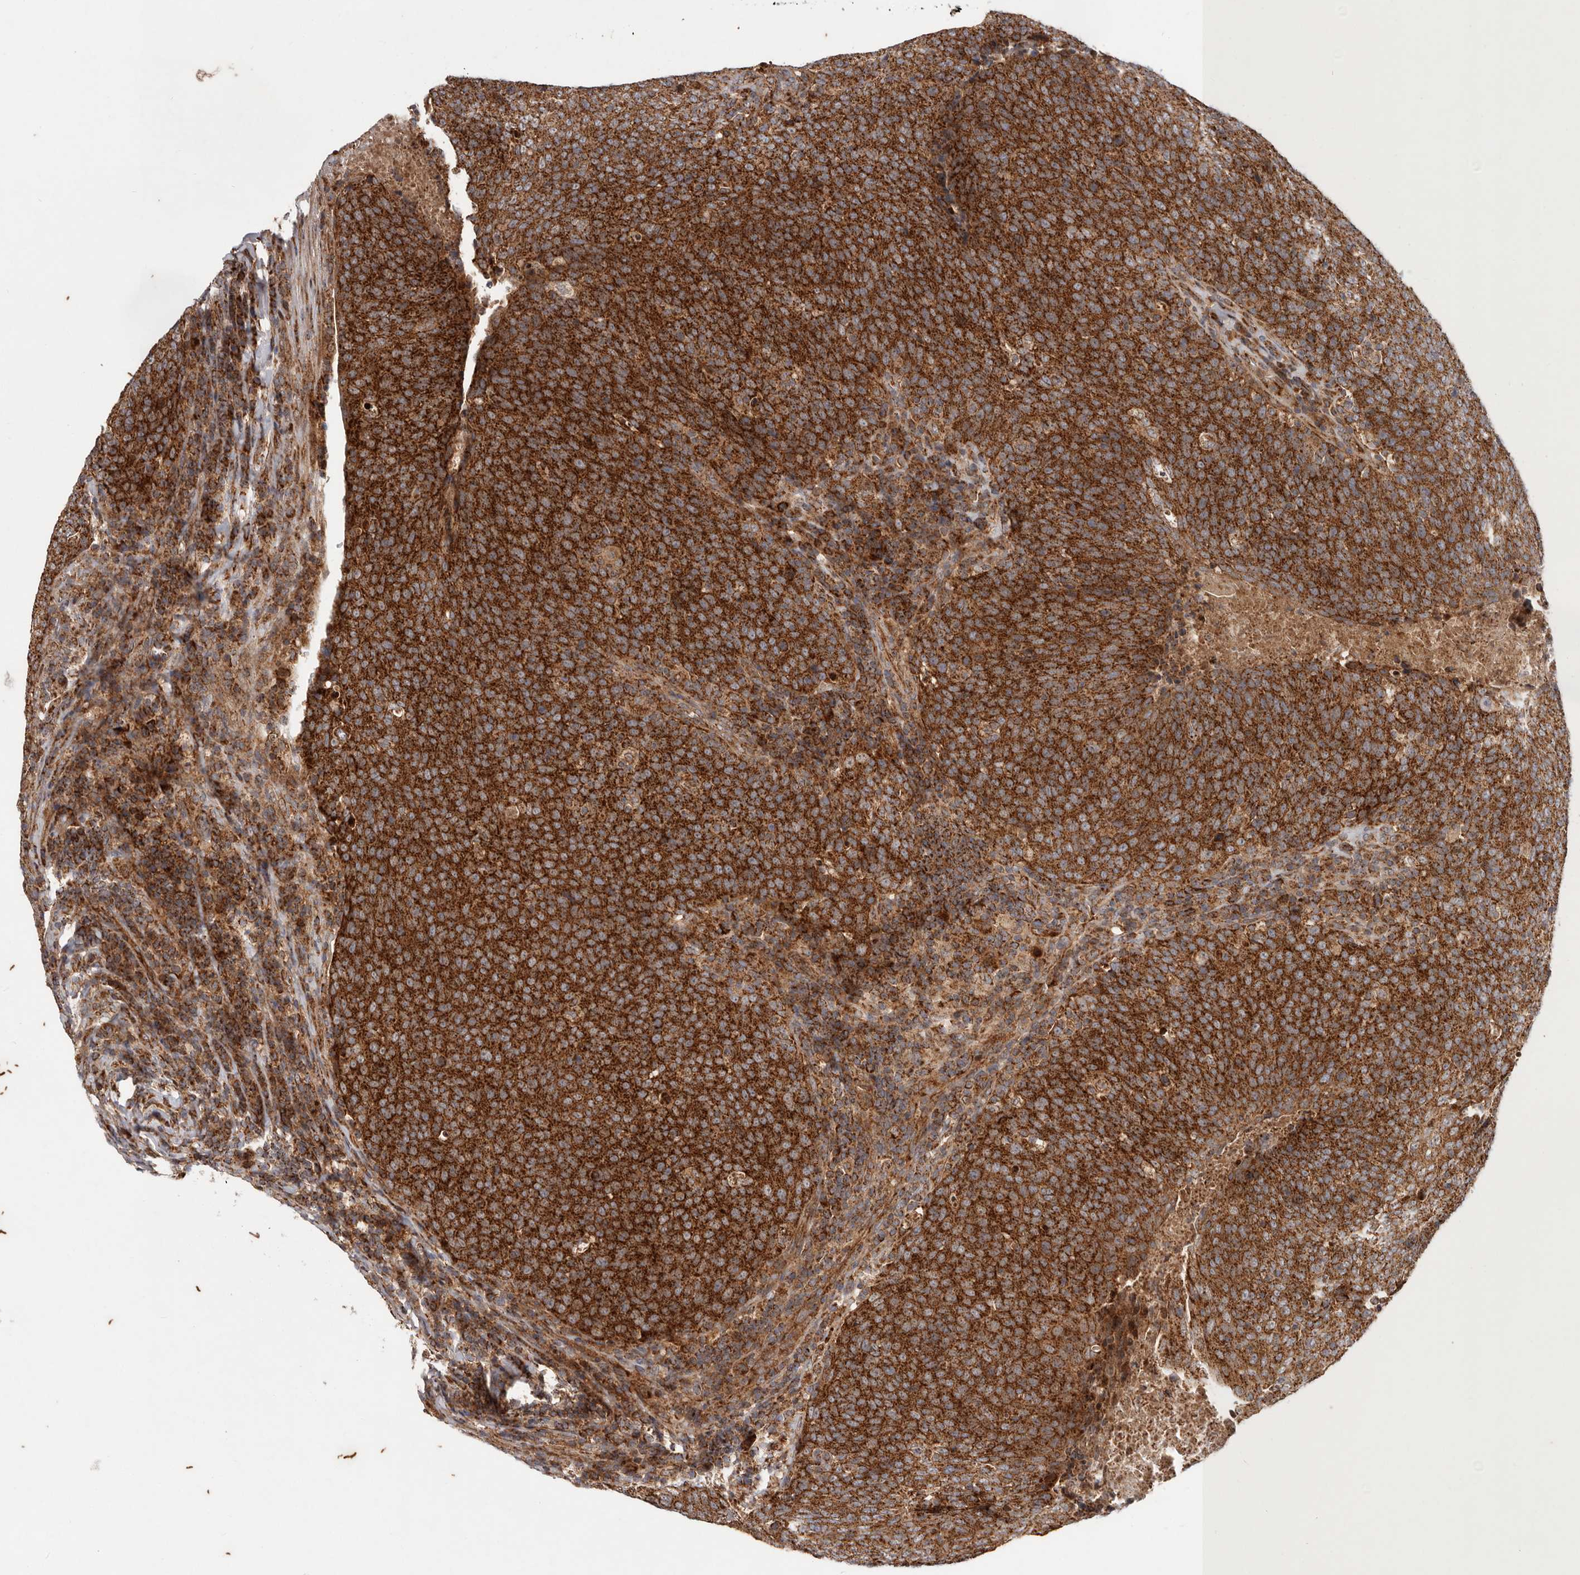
{"staining": {"intensity": "strong", "quantity": ">75%", "location": "cytoplasmic/membranous"}, "tissue": "head and neck cancer", "cell_type": "Tumor cells", "image_type": "cancer", "snomed": [{"axis": "morphology", "description": "Squamous cell carcinoma, NOS"}, {"axis": "morphology", "description": "Squamous cell carcinoma, metastatic, NOS"}, {"axis": "topography", "description": "Lymph node"}, {"axis": "topography", "description": "Head-Neck"}], "caption": "Protein positivity by immunohistochemistry exhibits strong cytoplasmic/membranous staining in approximately >75% of tumor cells in squamous cell carcinoma (head and neck).", "gene": "MRPS10", "patient": {"sex": "male", "age": 62}}